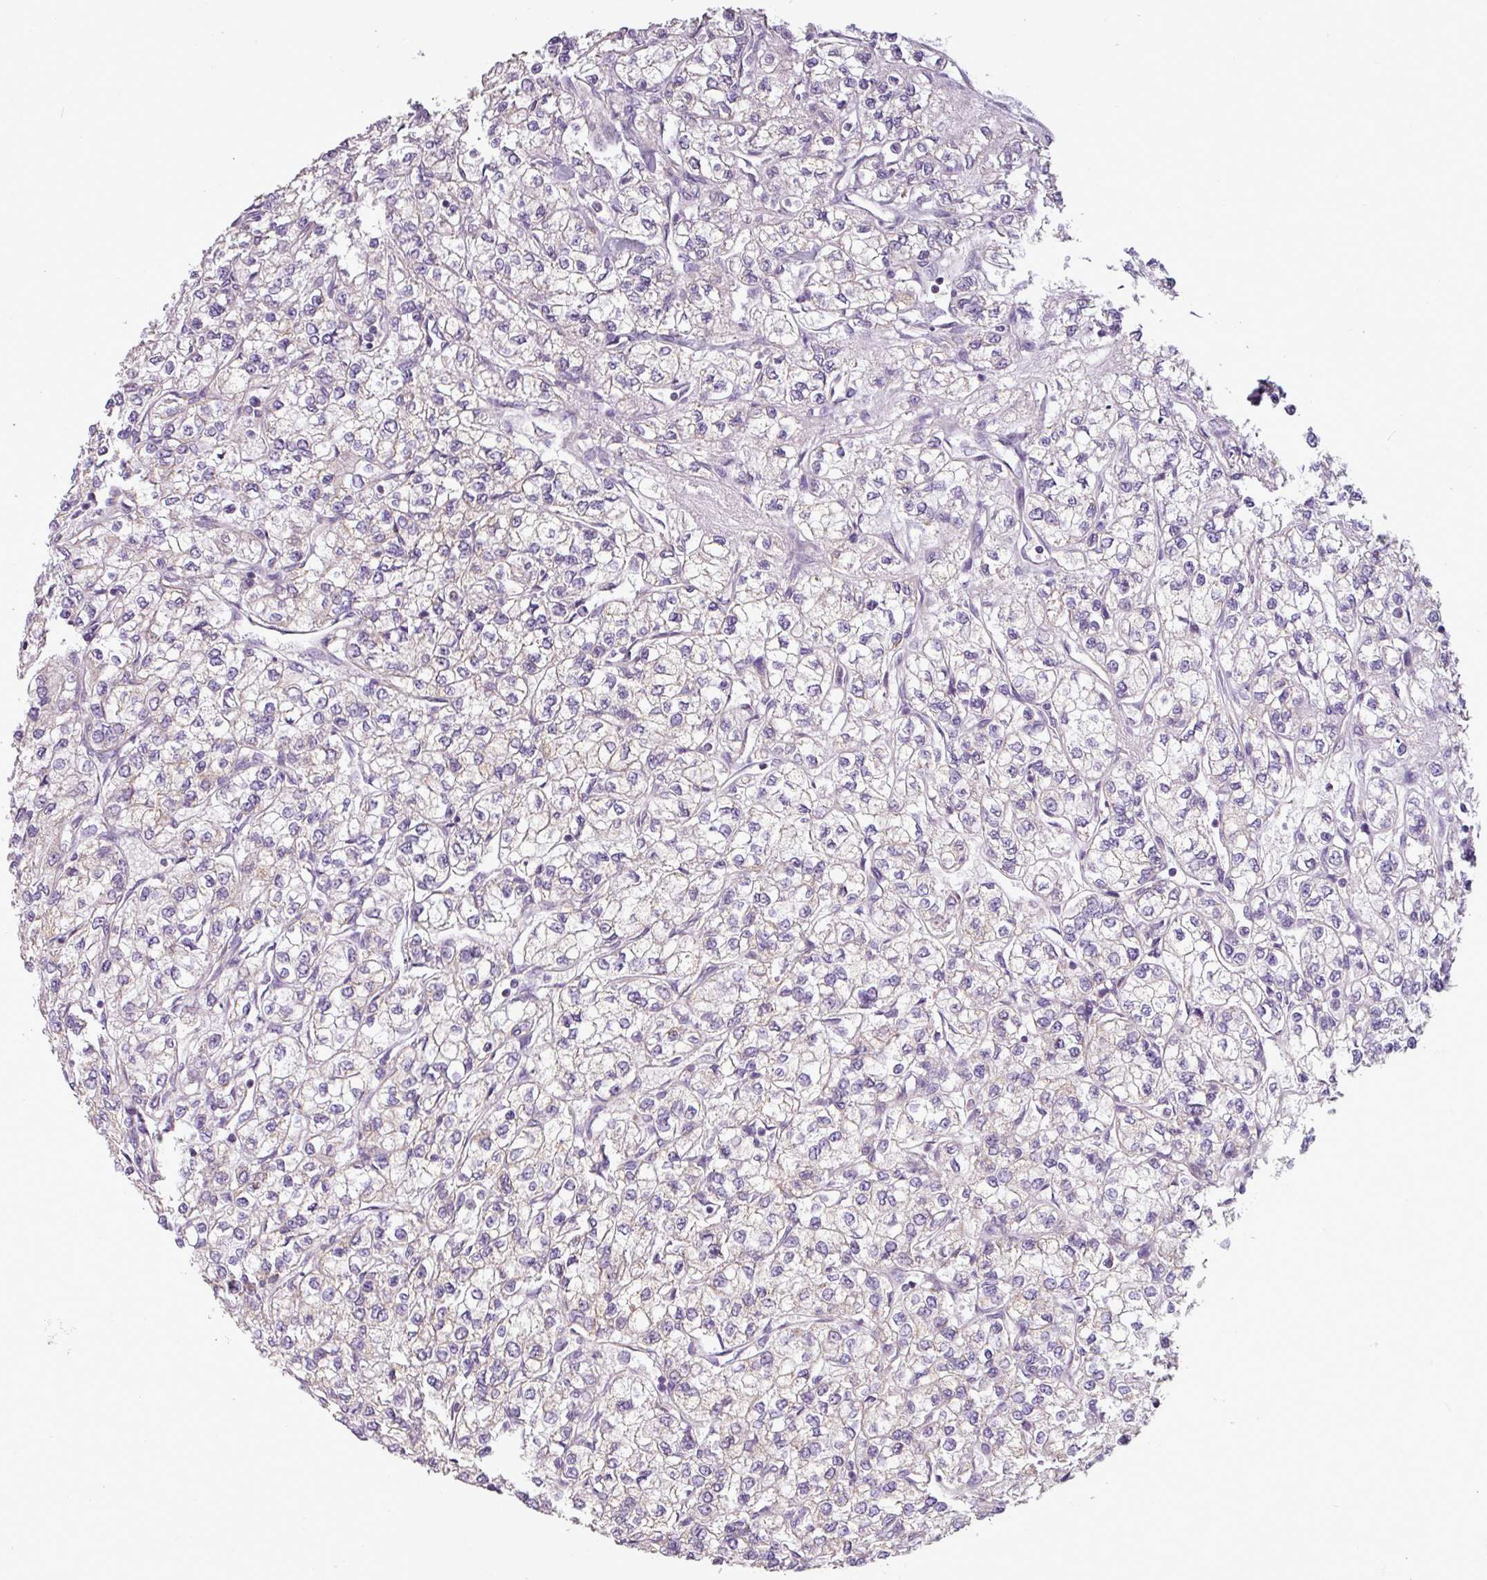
{"staining": {"intensity": "negative", "quantity": "none", "location": "none"}, "tissue": "renal cancer", "cell_type": "Tumor cells", "image_type": "cancer", "snomed": [{"axis": "morphology", "description": "Adenocarcinoma, NOS"}, {"axis": "topography", "description": "Kidney"}], "caption": "IHC of renal cancer (adenocarcinoma) demonstrates no staining in tumor cells. (DAB (3,3'-diaminobenzidine) immunohistochemistry, high magnification).", "gene": "BTN2A2", "patient": {"sex": "male", "age": 80}}